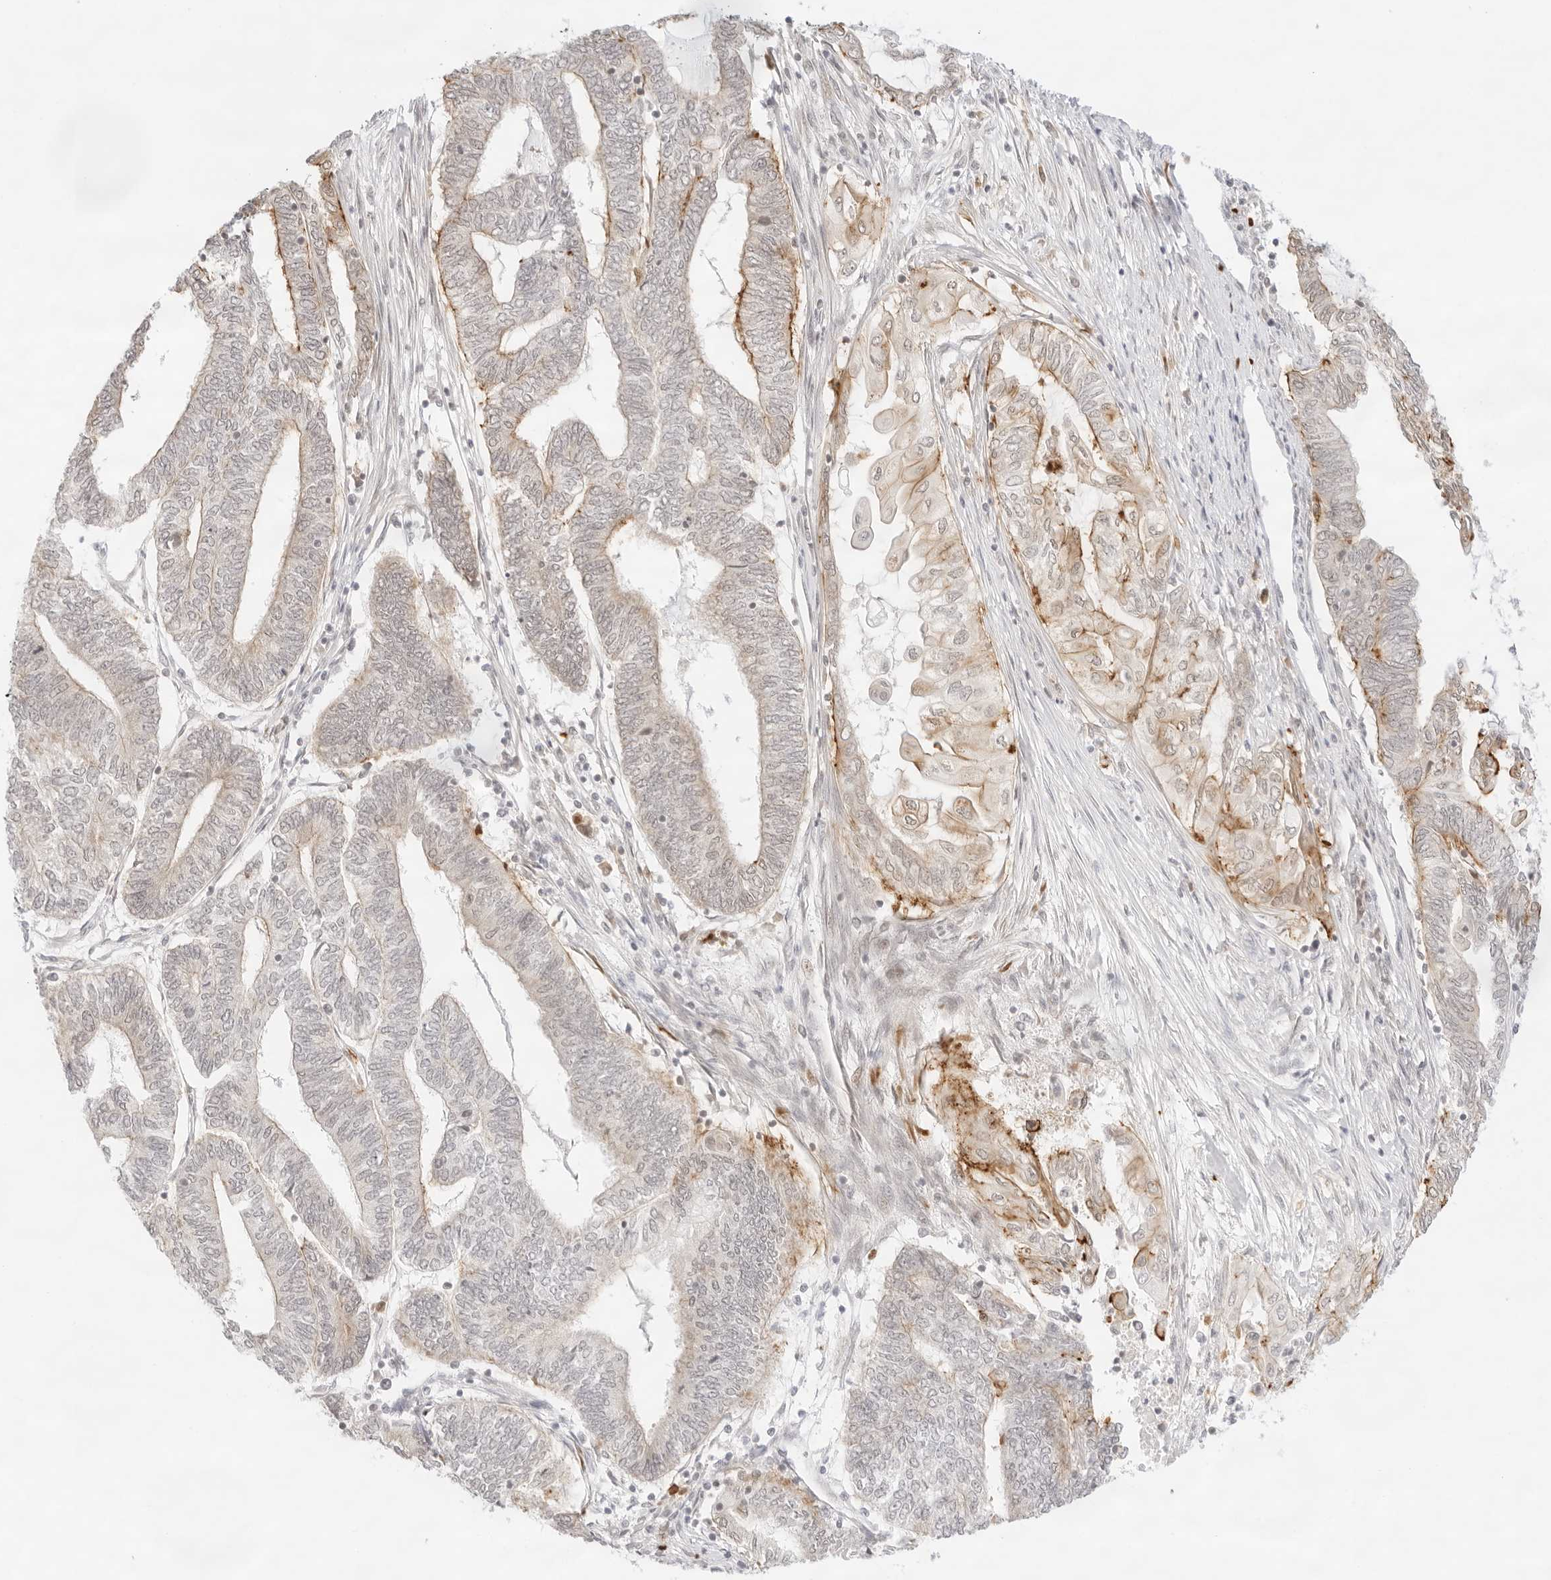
{"staining": {"intensity": "moderate", "quantity": "25%-75%", "location": "cytoplasmic/membranous"}, "tissue": "endometrial cancer", "cell_type": "Tumor cells", "image_type": "cancer", "snomed": [{"axis": "morphology", "description": "Adenocarcinoma, NOS"}, {"axis": "topography", "description": "Uterus"}, {"axis": "topography", "description": "Endometrium"}], "caption": "IHC (DAB) staining of human endometrial adenocarcinoma shows moderate cytoplasmic/membranous protein staining in about 25%-75% of tumor cells.", "gene": "GNAS", "patient": {"sex": "female", "age": 70}}